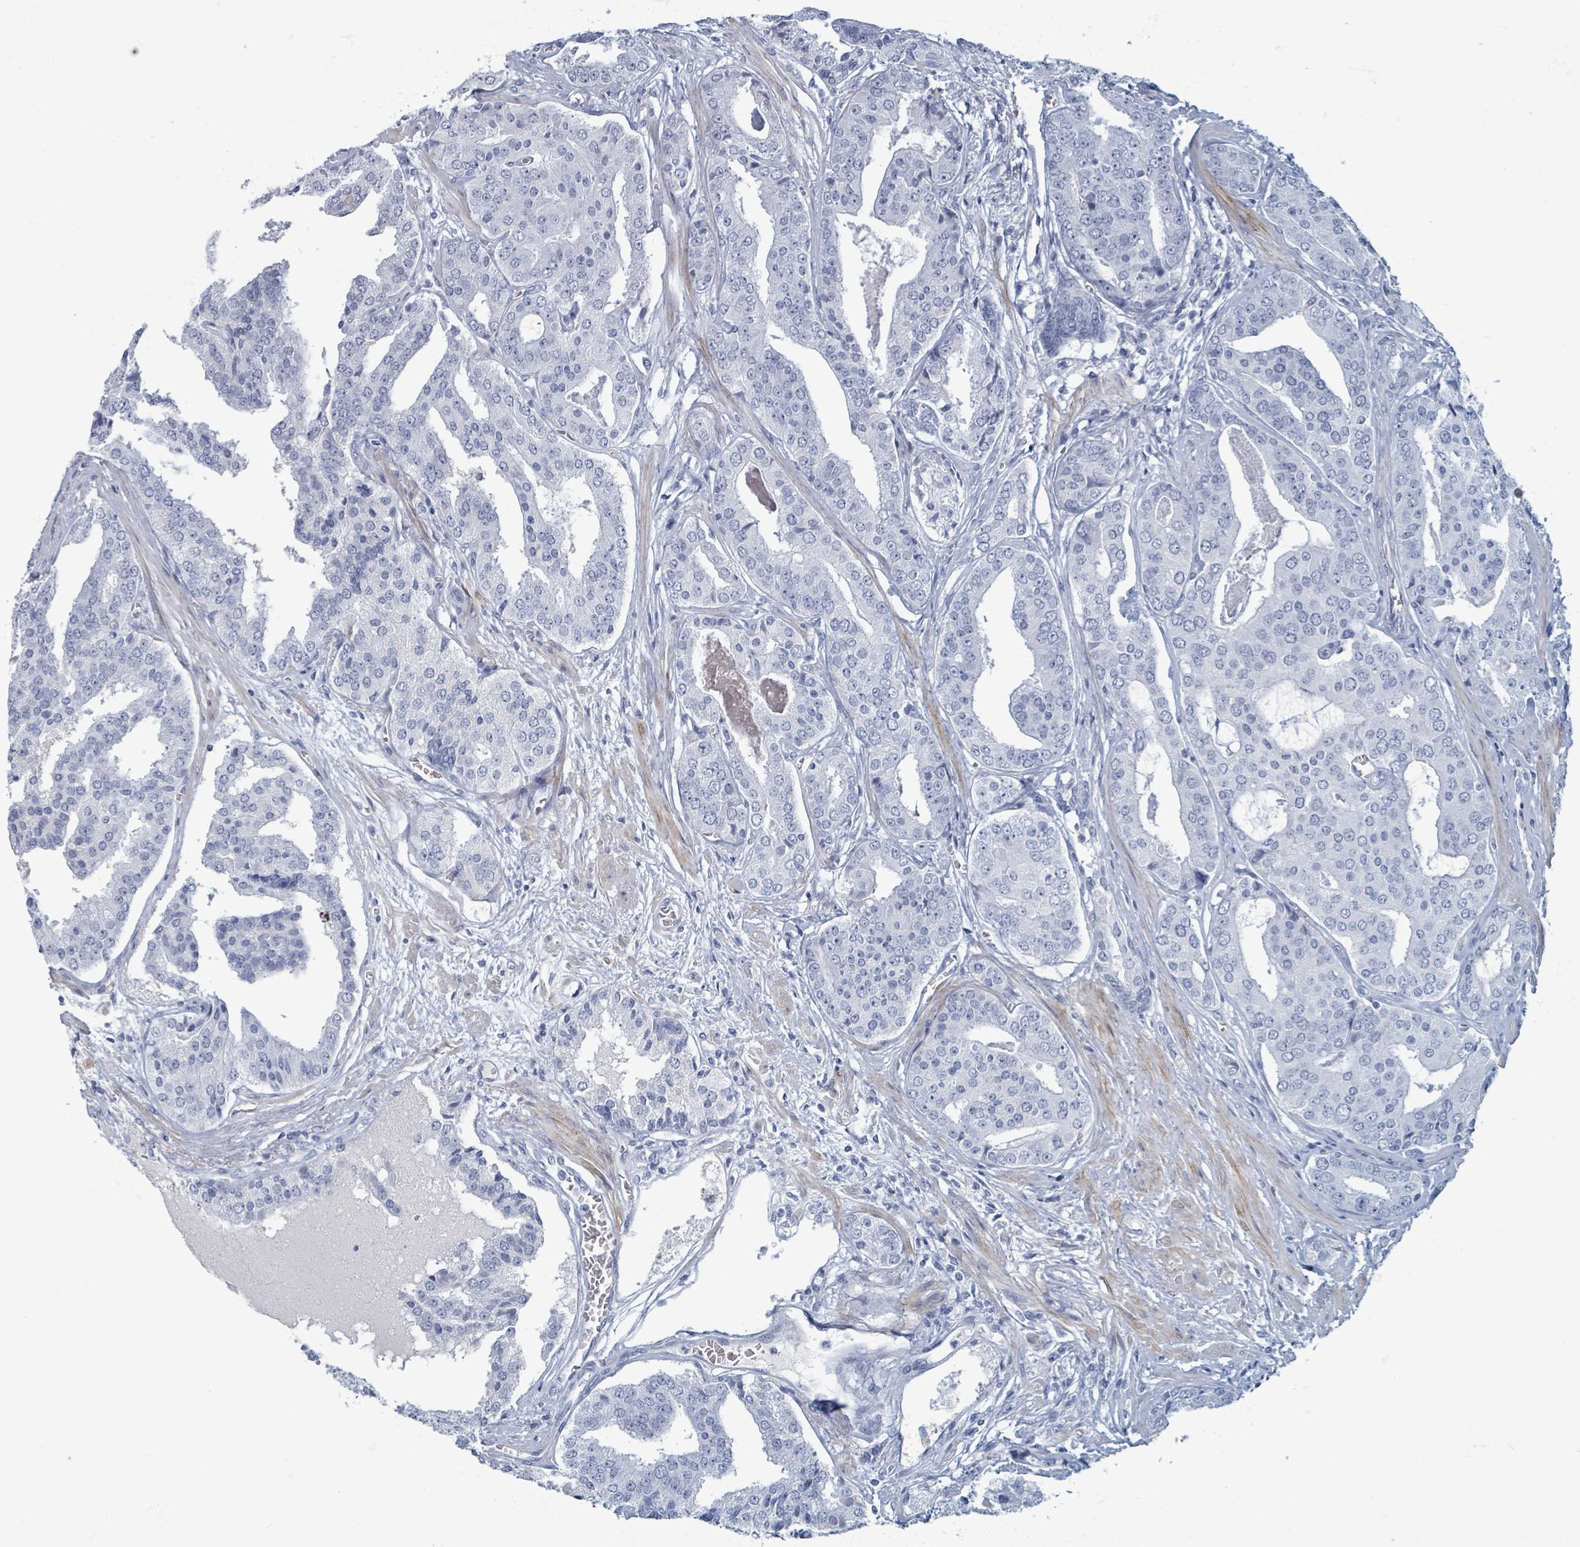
{"staining": {"intensity": "negative", "quantity": "none", "location": "none"}, "tissue": "prostate cancer", "cell_type": "Tumor cells", "image_type": "cancer", "snomed": [{"axis": "morphology", "description": "Adenocarcinoma, High grade"}, {"axis": "topography", "description": "Prostate"}], "caption": "The photomicrograph reveals no significant staining in tumor cells of prostate cancer (adenocarcinoma (high-grade)). Nuclei are stained in blue.", "gene": "TAS2R1", "patient": {"sex": "male", "age": 71}}